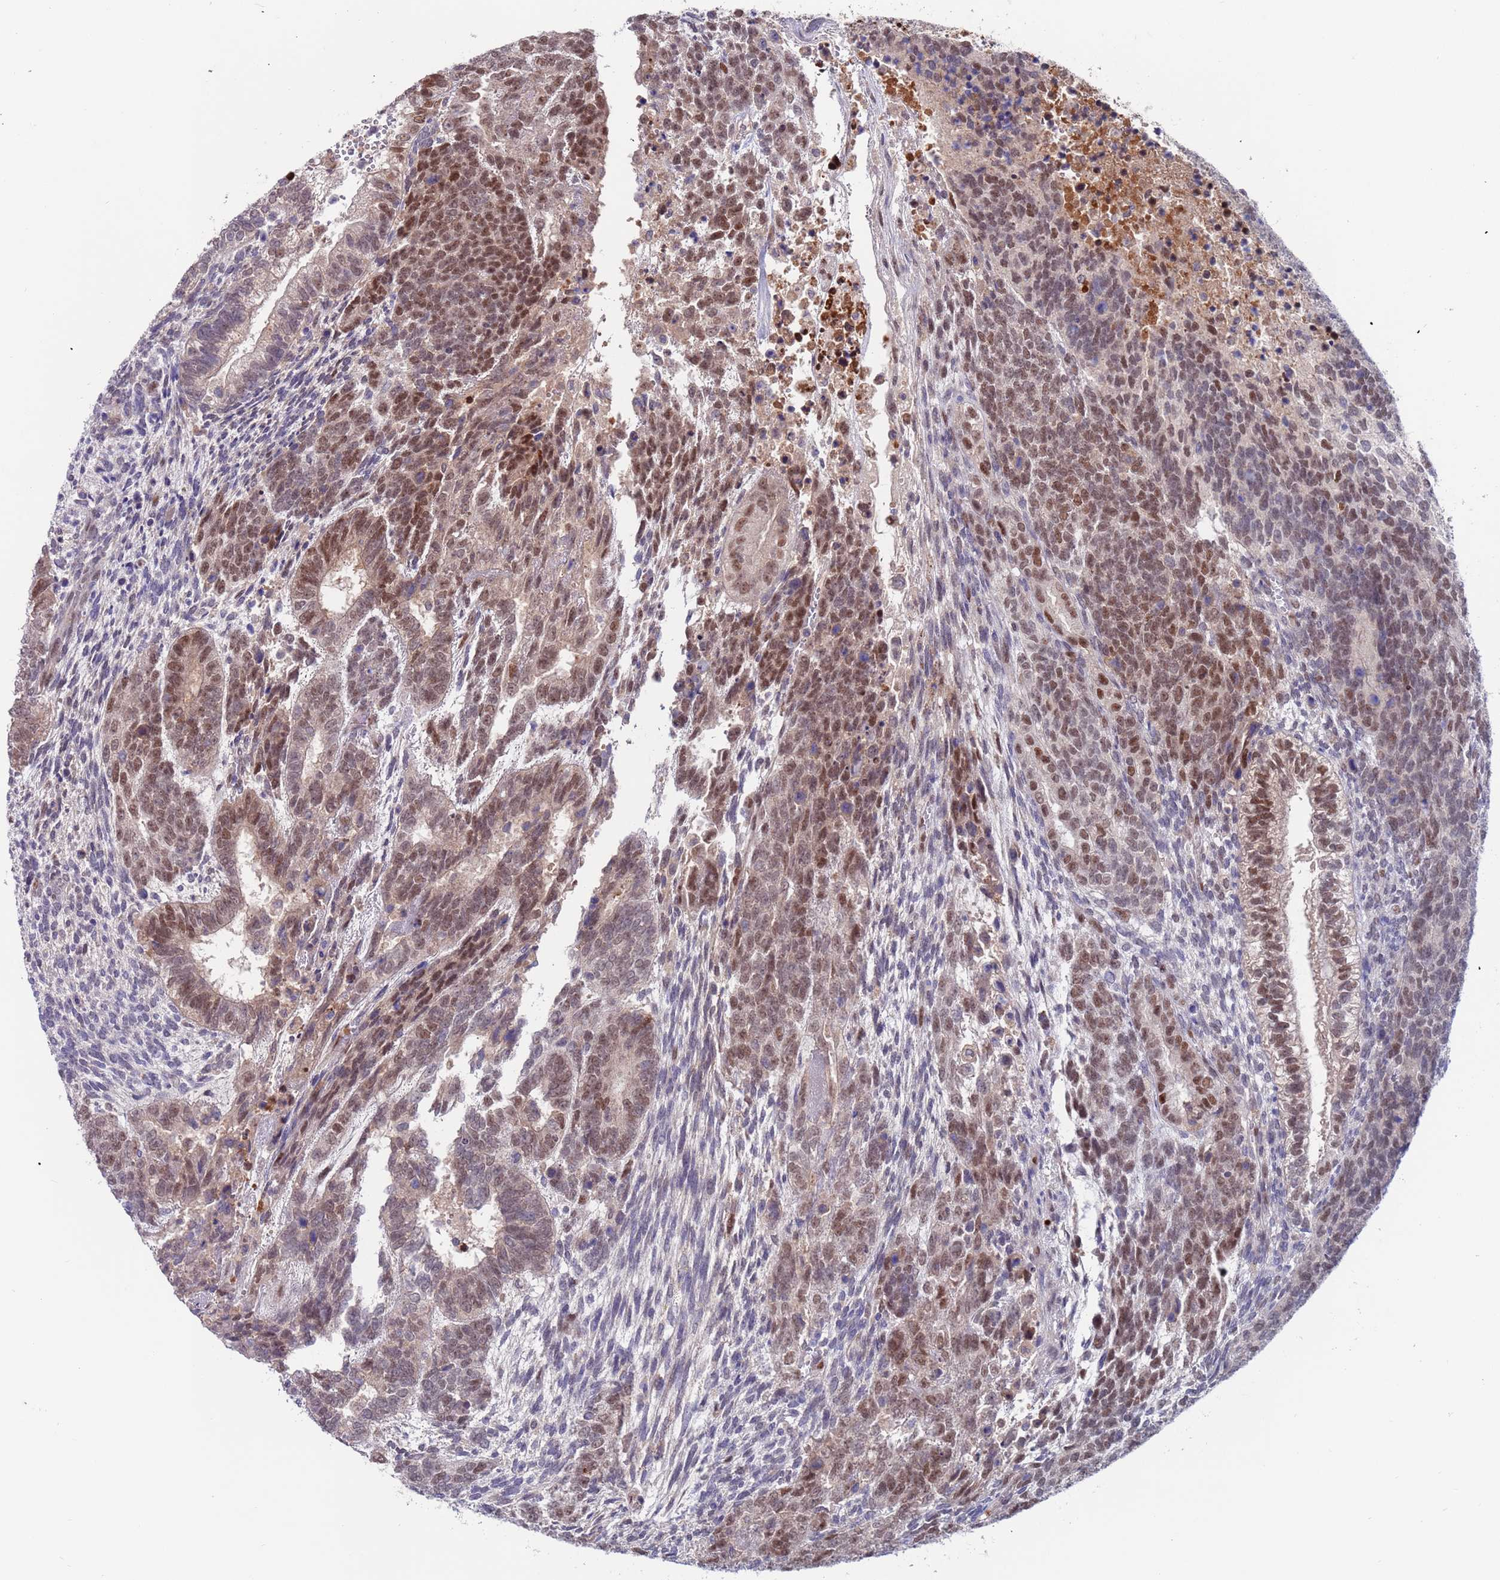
{"staining": {"intensity": "moderate", "quantity": "25%-75%", "location": "nuclear"}, "tissue": "testis cancer", "cell_type": "Tumor cells", "image_type": "cancer", "snomed": [{"axis": "morphology", "description": "Carcinoma, Embryonal, NOS"}, {"axis": "topography", "description": "Testis"}], "caption": "Immunohistochemistry photomicrograph of neoplastic tissue: embryonal carcinoma (testis) stained using immunohistochemistry displays medium levels of moderate protein expression localized specifically in the nuclear of tumor cells, appearing as a nuclear brown color.", "gene": "FBXO27", "patient": {"sex": "male", "age": 23}}